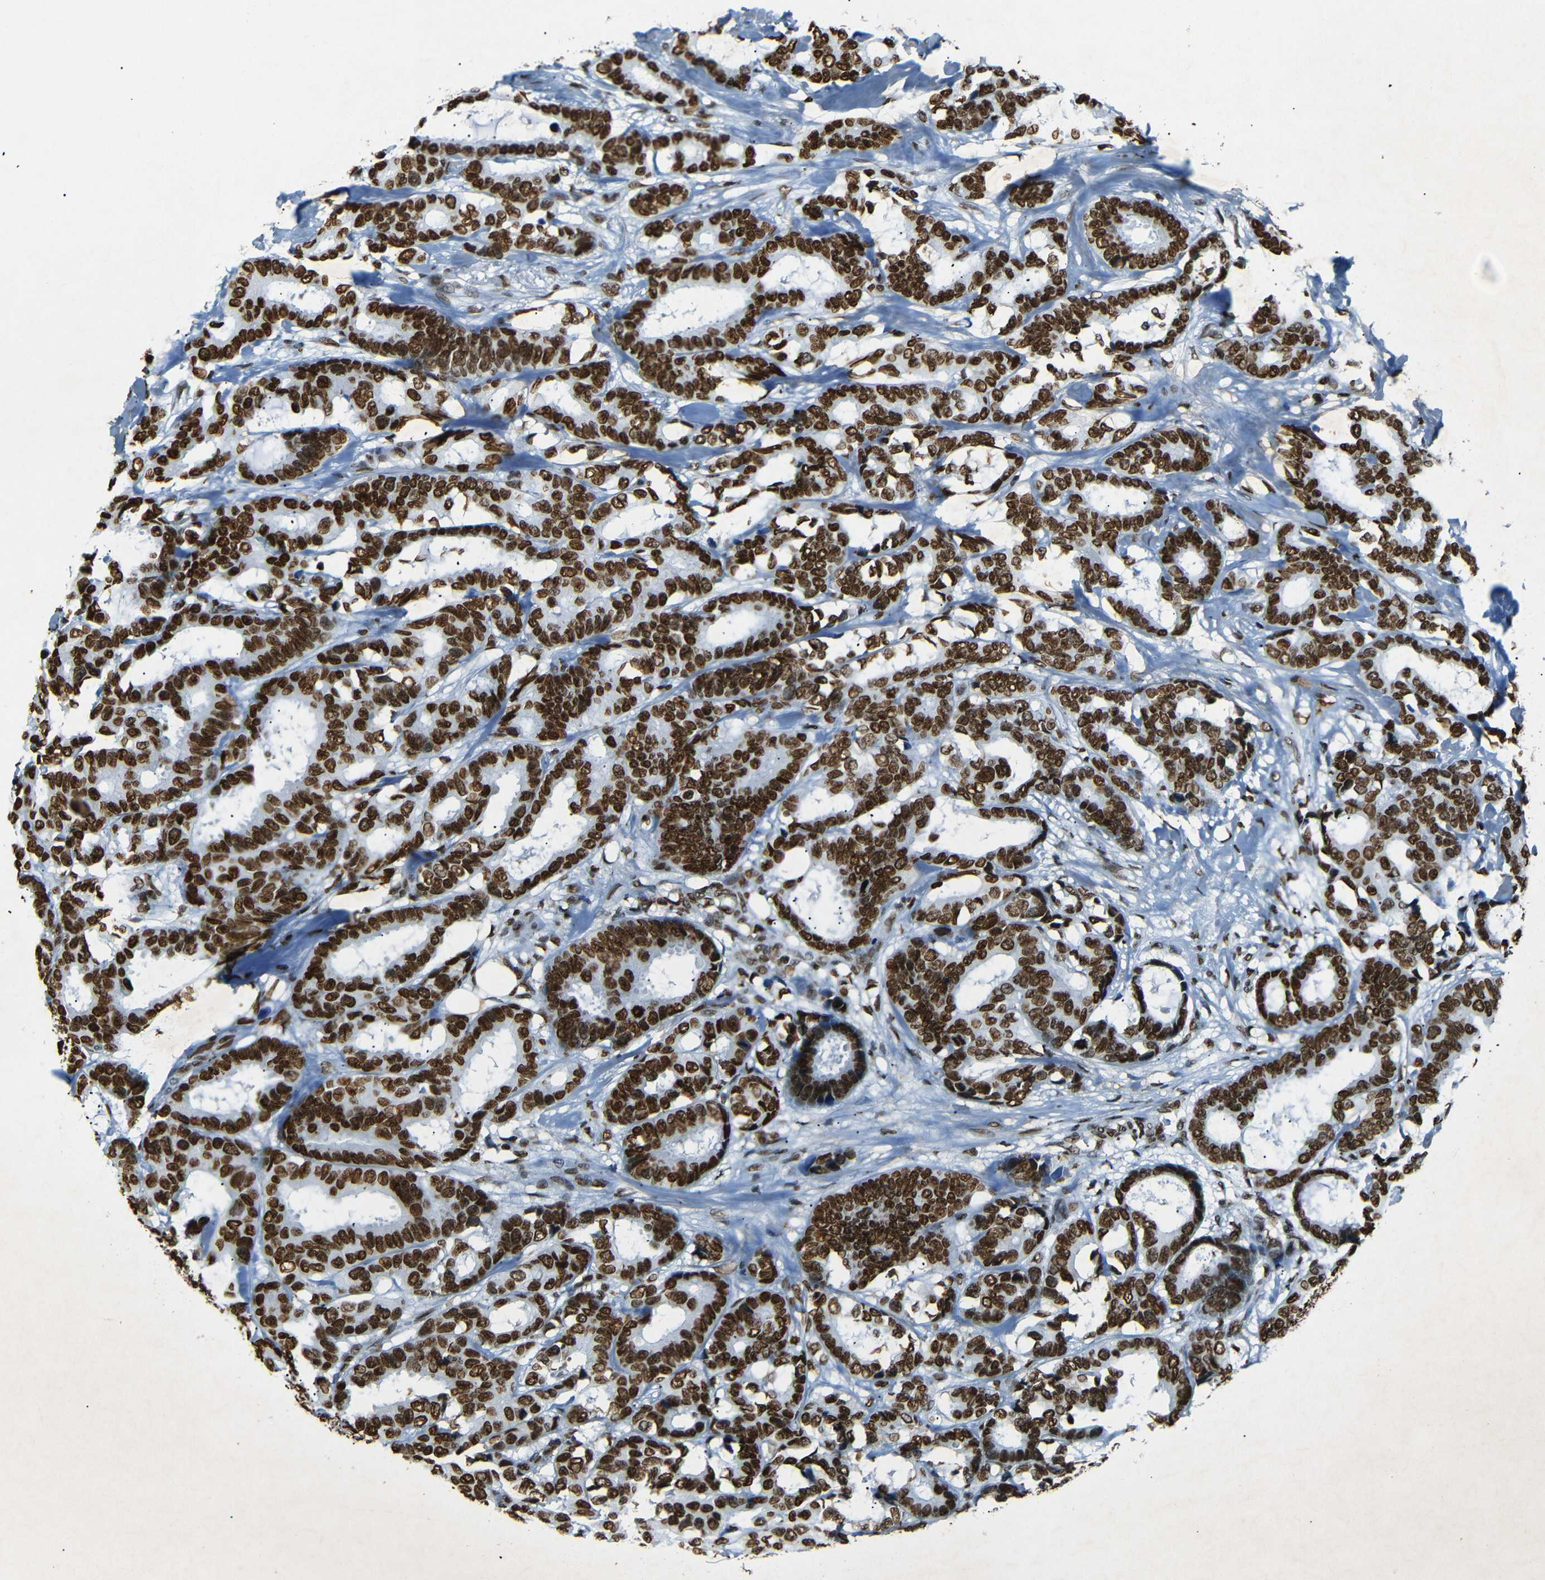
{"staining": {"intensity": "strong", "quantity": ">75%", "location": "nuclear"}, "tissue": "breast cancer", "cell_type": "Tumor cells", "image_type": "cancer", "snomed": [{"axis": "morphology", "description": "Duct carcinoma"}, {"axis": "topography", "description": "Breast"}], "caption": "Human breast cancer stained with a brown dye exhibits strong nuclear positive staining in approximately >75% of tumor cells.", "gene": "HMGN1", "patient": {"sex": "female", "age": 87}}